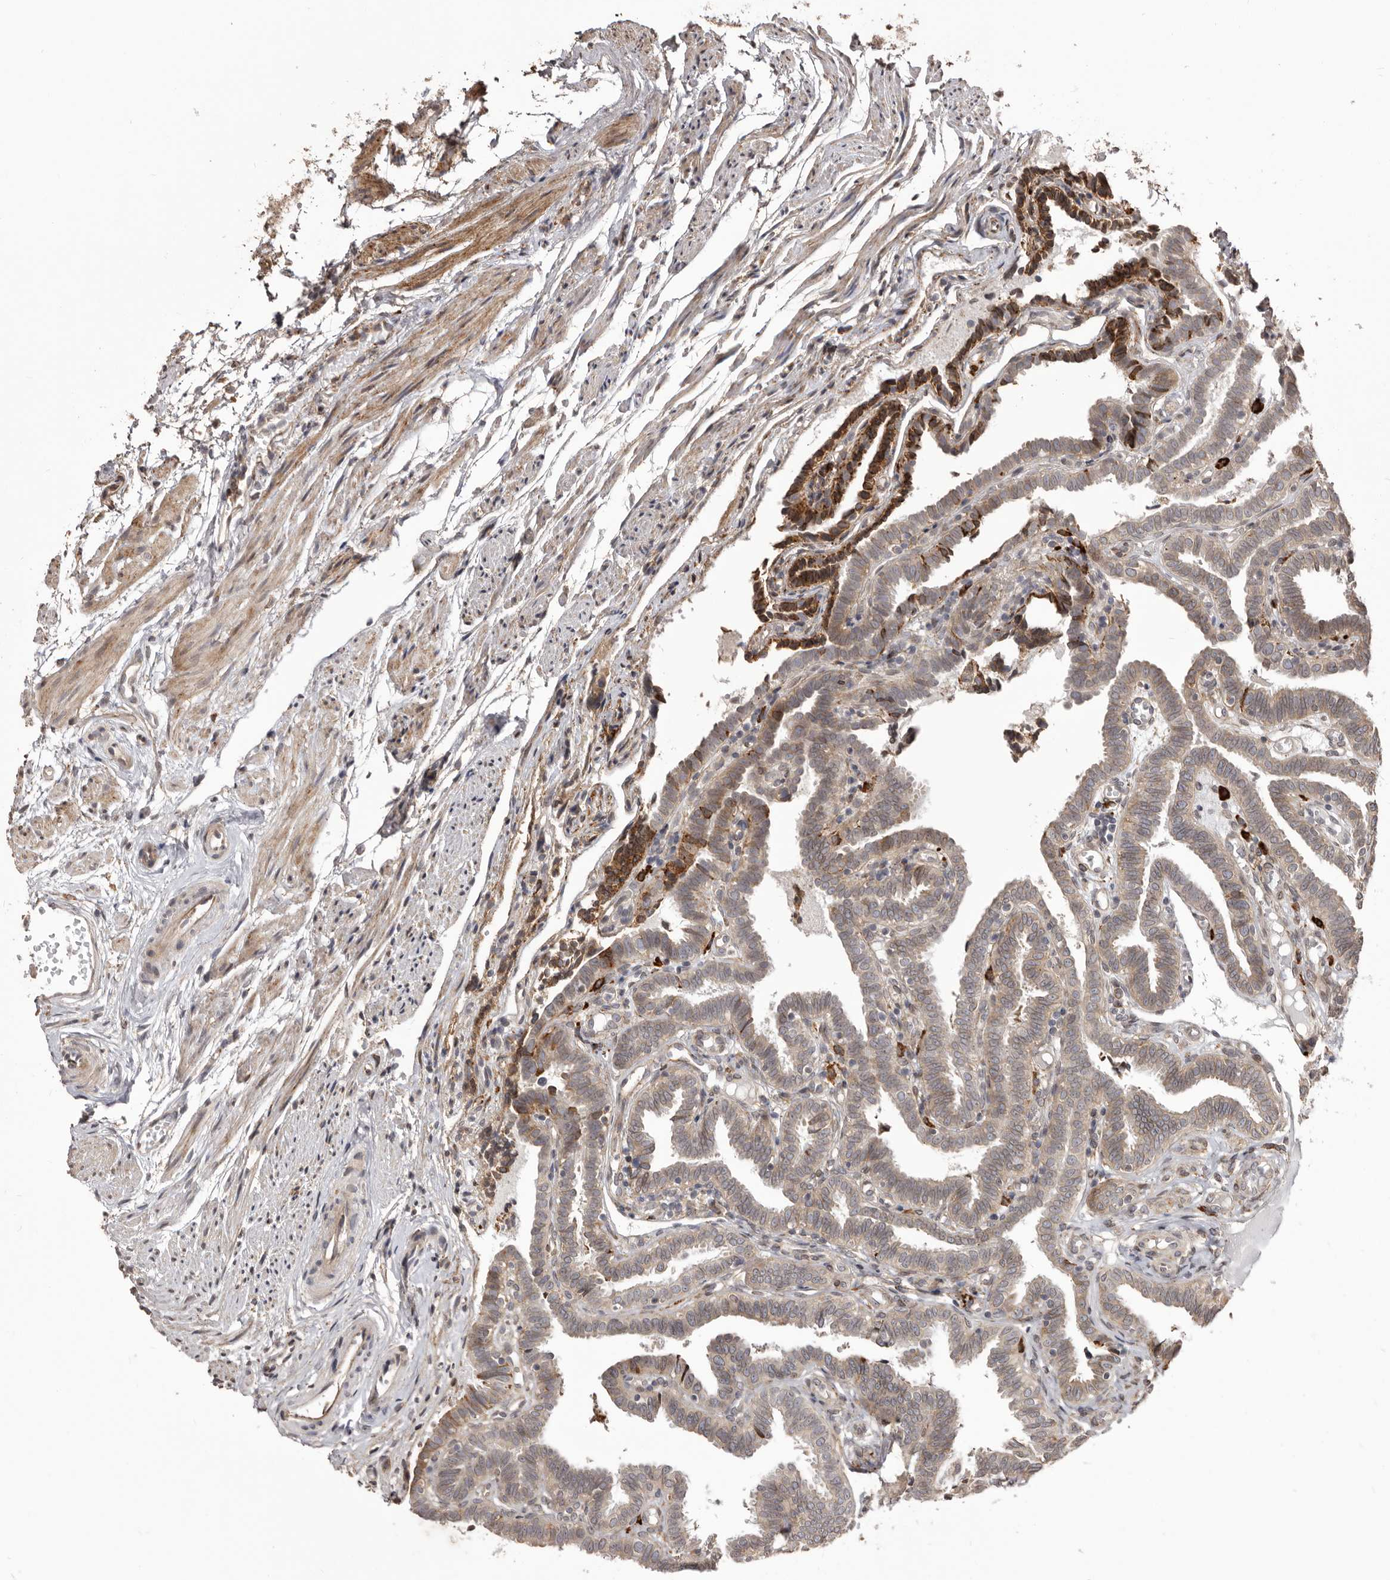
{"staining": {"intensity": "moderate", "quantity": "25%-75%", "location": "cytoplasmic/membranous"}, "tissue": "fallopian tube", "cell_type": "Glandular cells", "image_type": "normal", "snomed": [{"axis": "morphology", "description": "Normal tissue, NOS"}, {"axis": "topography", "description": "Fallopian tube"}], "caption": "This micrograph displays immunohistochemistry (IHC) staining of normal human fallopian tube, with medium moderate cytoplasmic/membranous positivity in about 25%-75% of glandular cells.", "gene": "NUP43", "patient": {"sex": "female", "age": 39}}